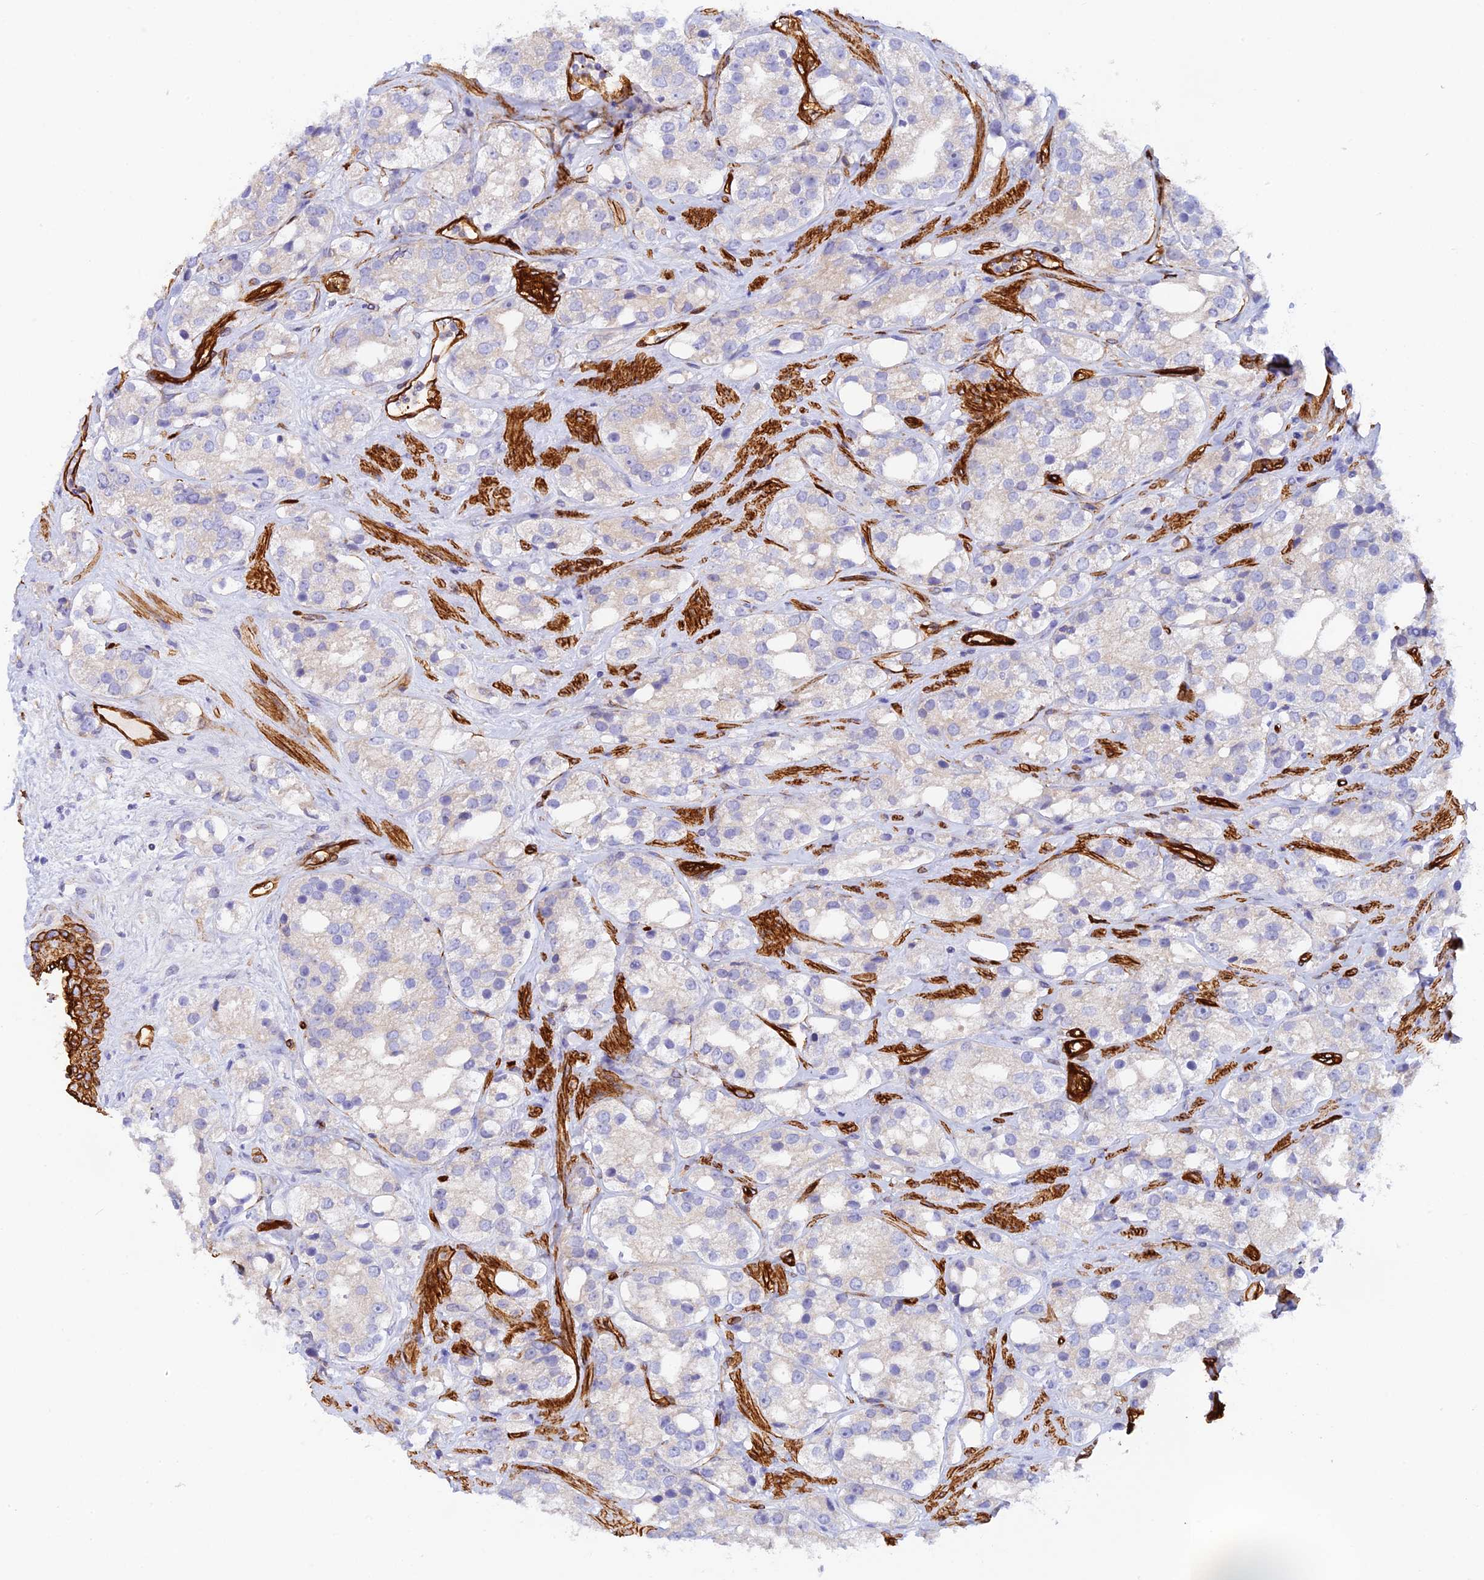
{"staining": {"intensity": "negative", "quantity": "none", "location": "none"}, "tissue": "prostate cancer", "cell_type": "Tumor cells", "image_type": "cancer", "snomed": [{"axis": "morphology", "description": "Adenocarcinoma, NOS"}, {"axis": "topography", "description": "Prostate"}], "caption": "Adenocarcinoma (prostate) stained for a protein using IHC demonstrates no staining tumor cells.", "gene": "MYO9A", "patient": {"sex": "male", "age": 79}}